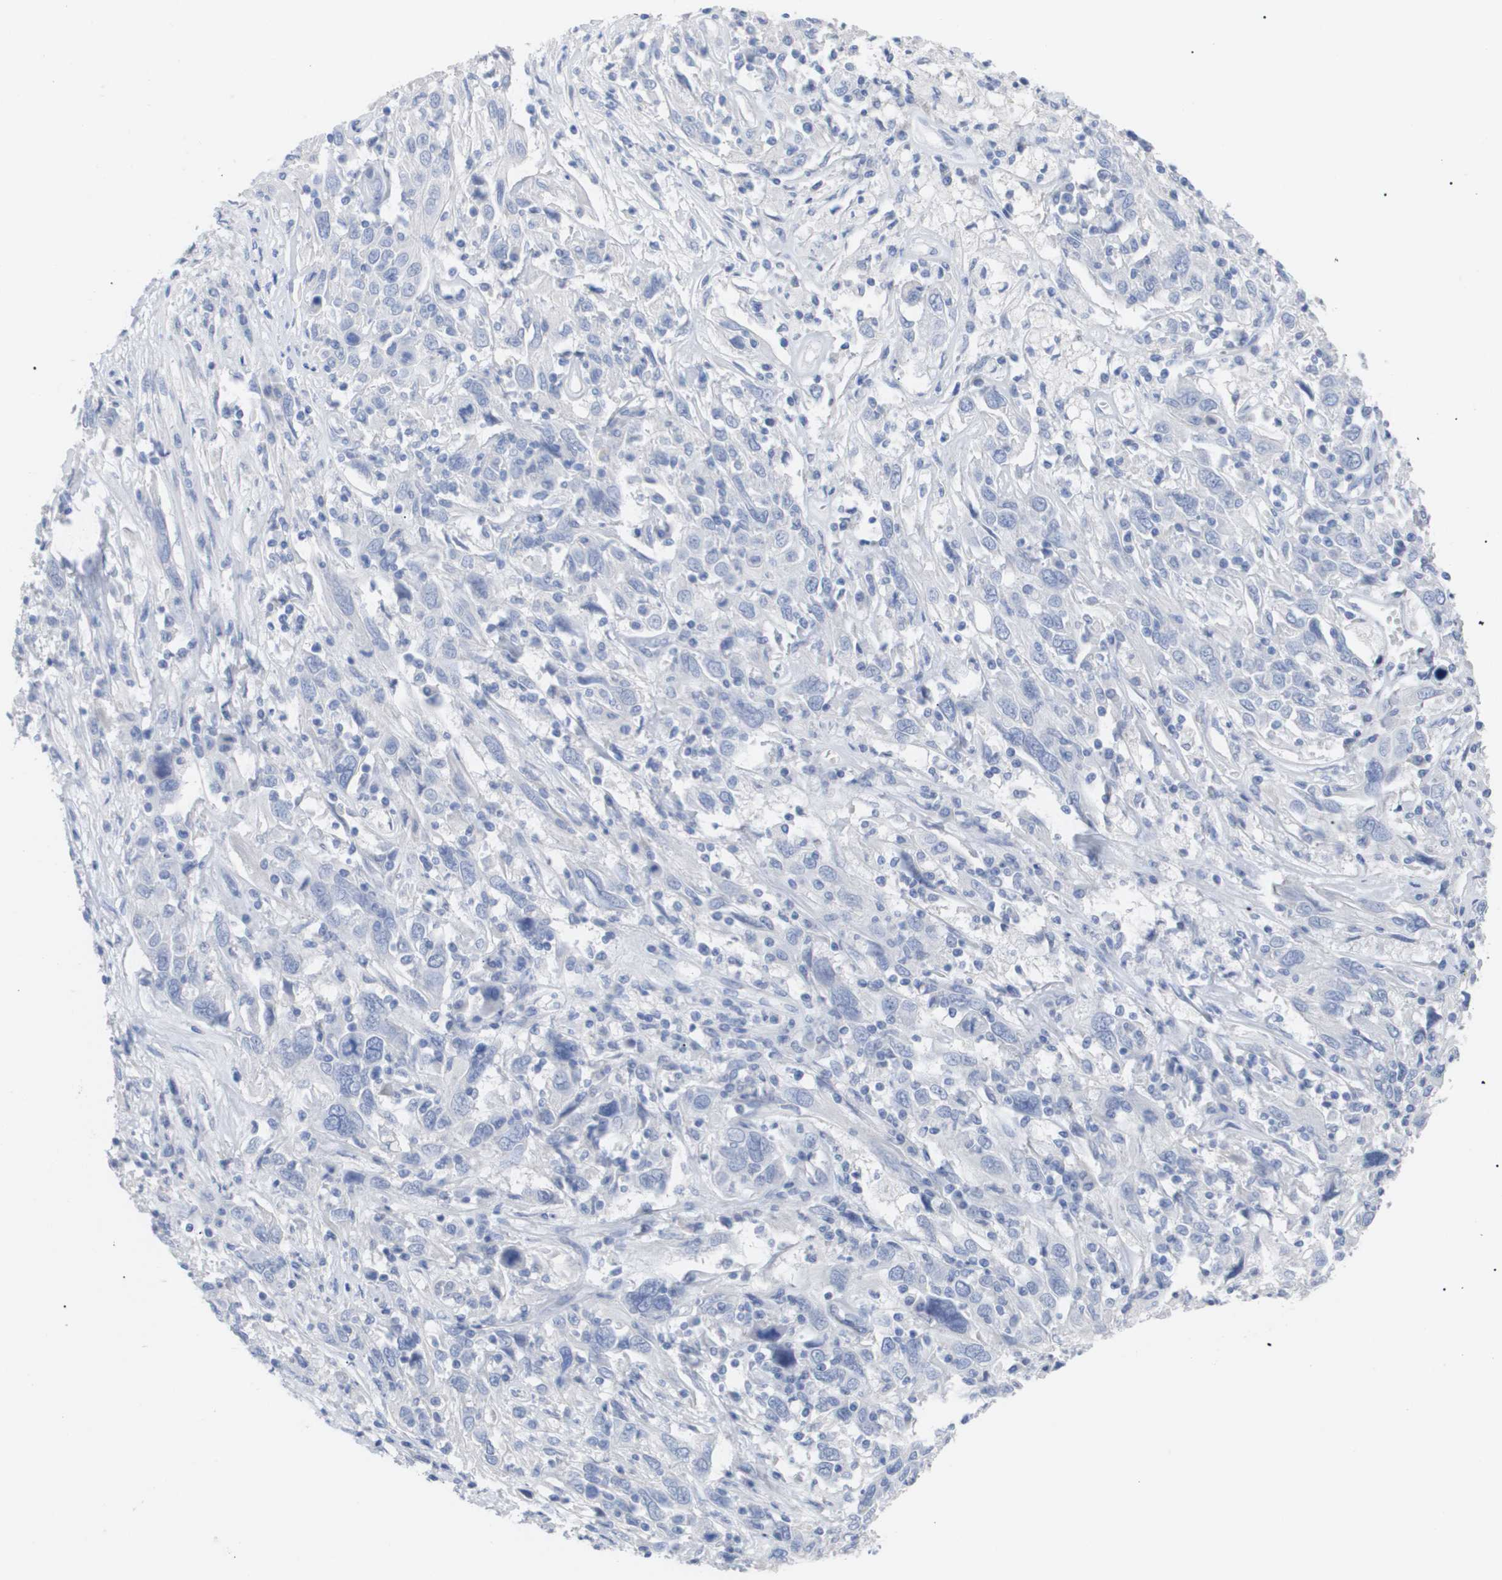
{"staining": {"intensity": "negative", "quantity": "none", "location": "none"}, "tissue": "cervical cancer", "cell_type": "Tumor cells", "image_type": "cancer", "snomed": [{"axis": "morphology", "description": "Squamous cell carcinoma, NOS"}, {"axis": "topography", "description": "Cervix"}], "caption": "Human cervical cancer stained for a protein using IHC demonstrates no expression in tumor cells.", "gene": "CAV3", "patient": {"sex": "female", "age": 46}}